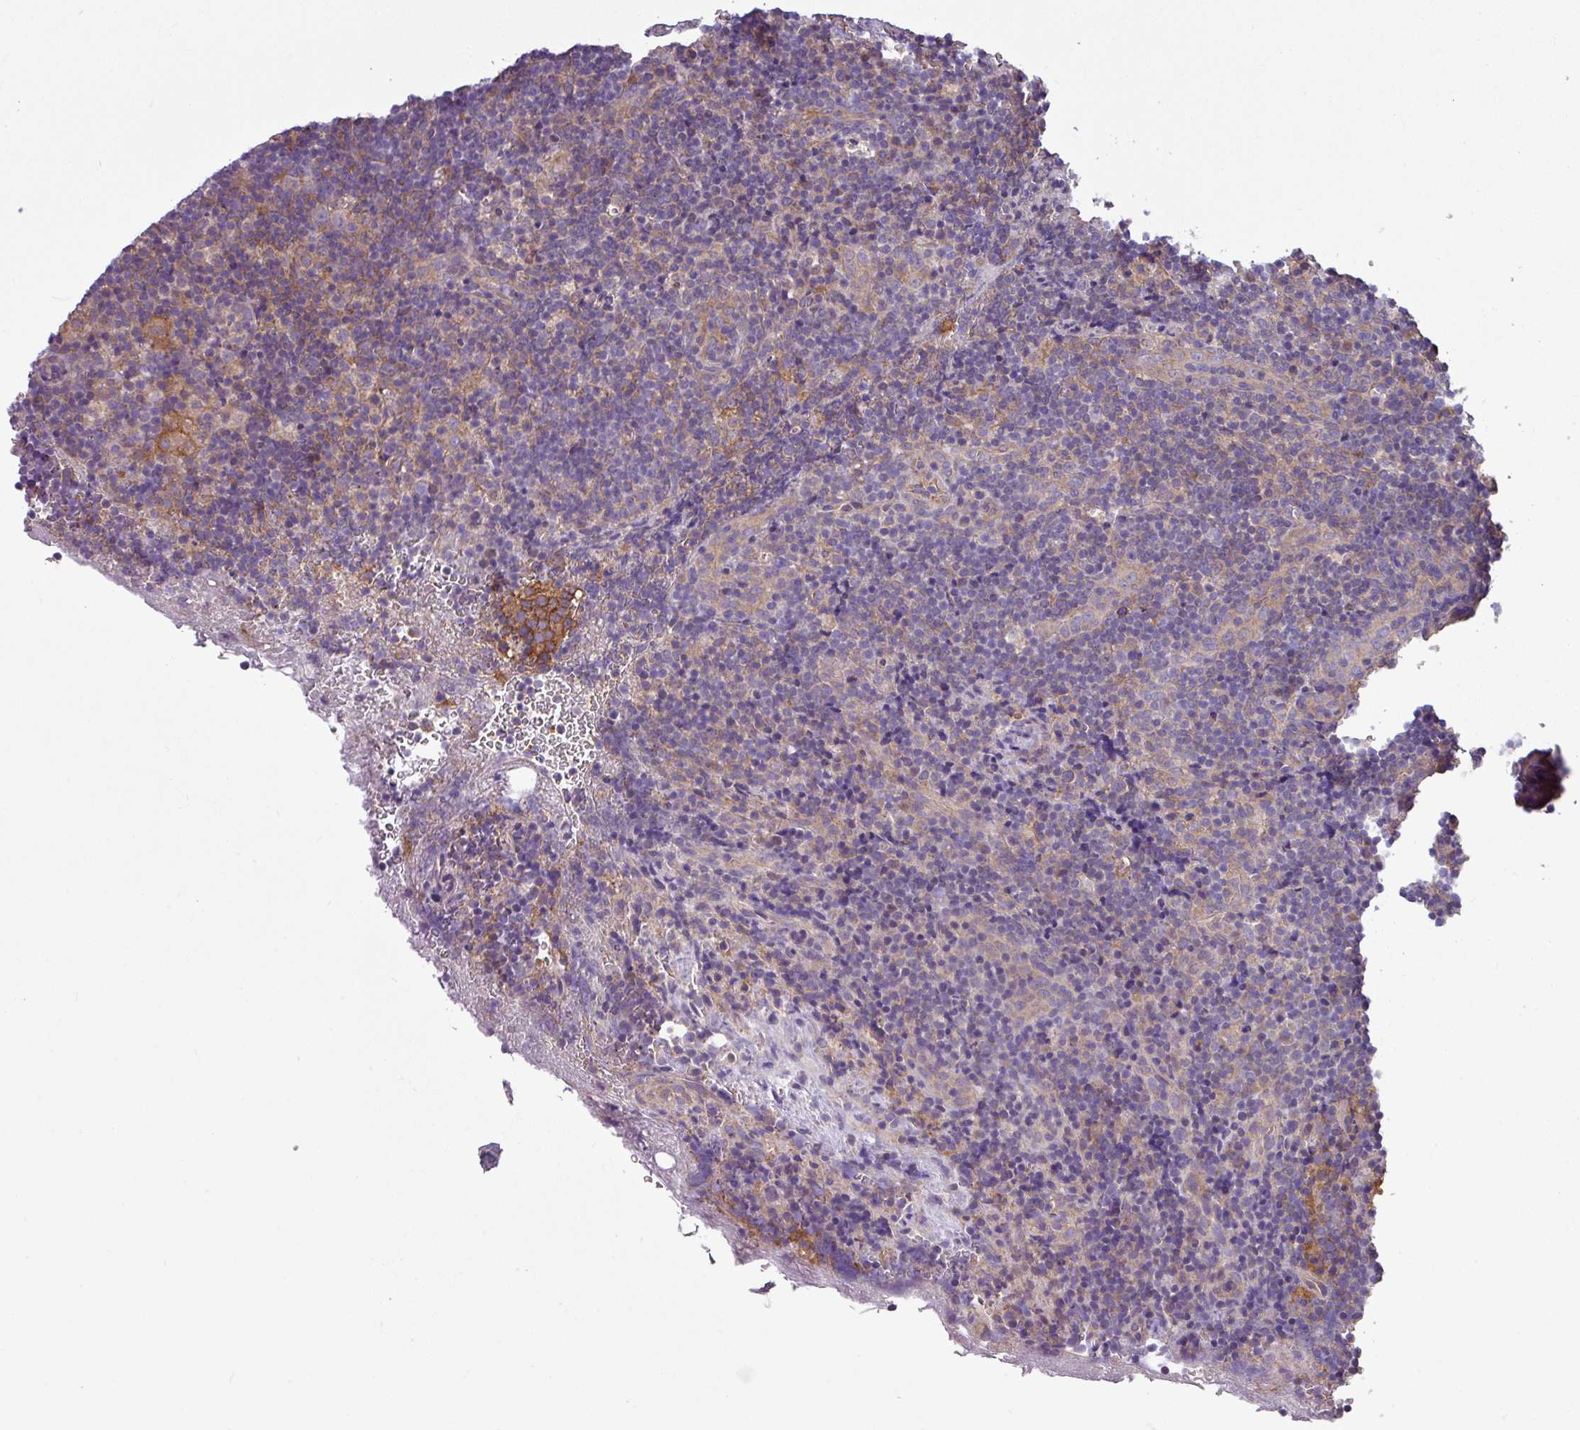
{"staining": {"intensity": "negative", "quantity": "none", "location": "none"}, "tissue": "lymph node", "cell_type": "Non-germinal center cells", "image_type": "normal", "snomed": [{"axis": "morphology", "description": "Normal tissue, NOS"}, {"axis": "topography", "description": "Lymph node"}], "caption": "Lymph node was stained to show a protein in brown. There is no significant staining in non-germinal center cells. The staining was performed using DAB (3,3'-diaminobenzidine) to visualize the protein expression in brown, while the nuclei were stained in blue with hematoxylin (Magnification: 20x).", "gene": "SLC23A2", "patient": {"sex": "male", "age": 58}}